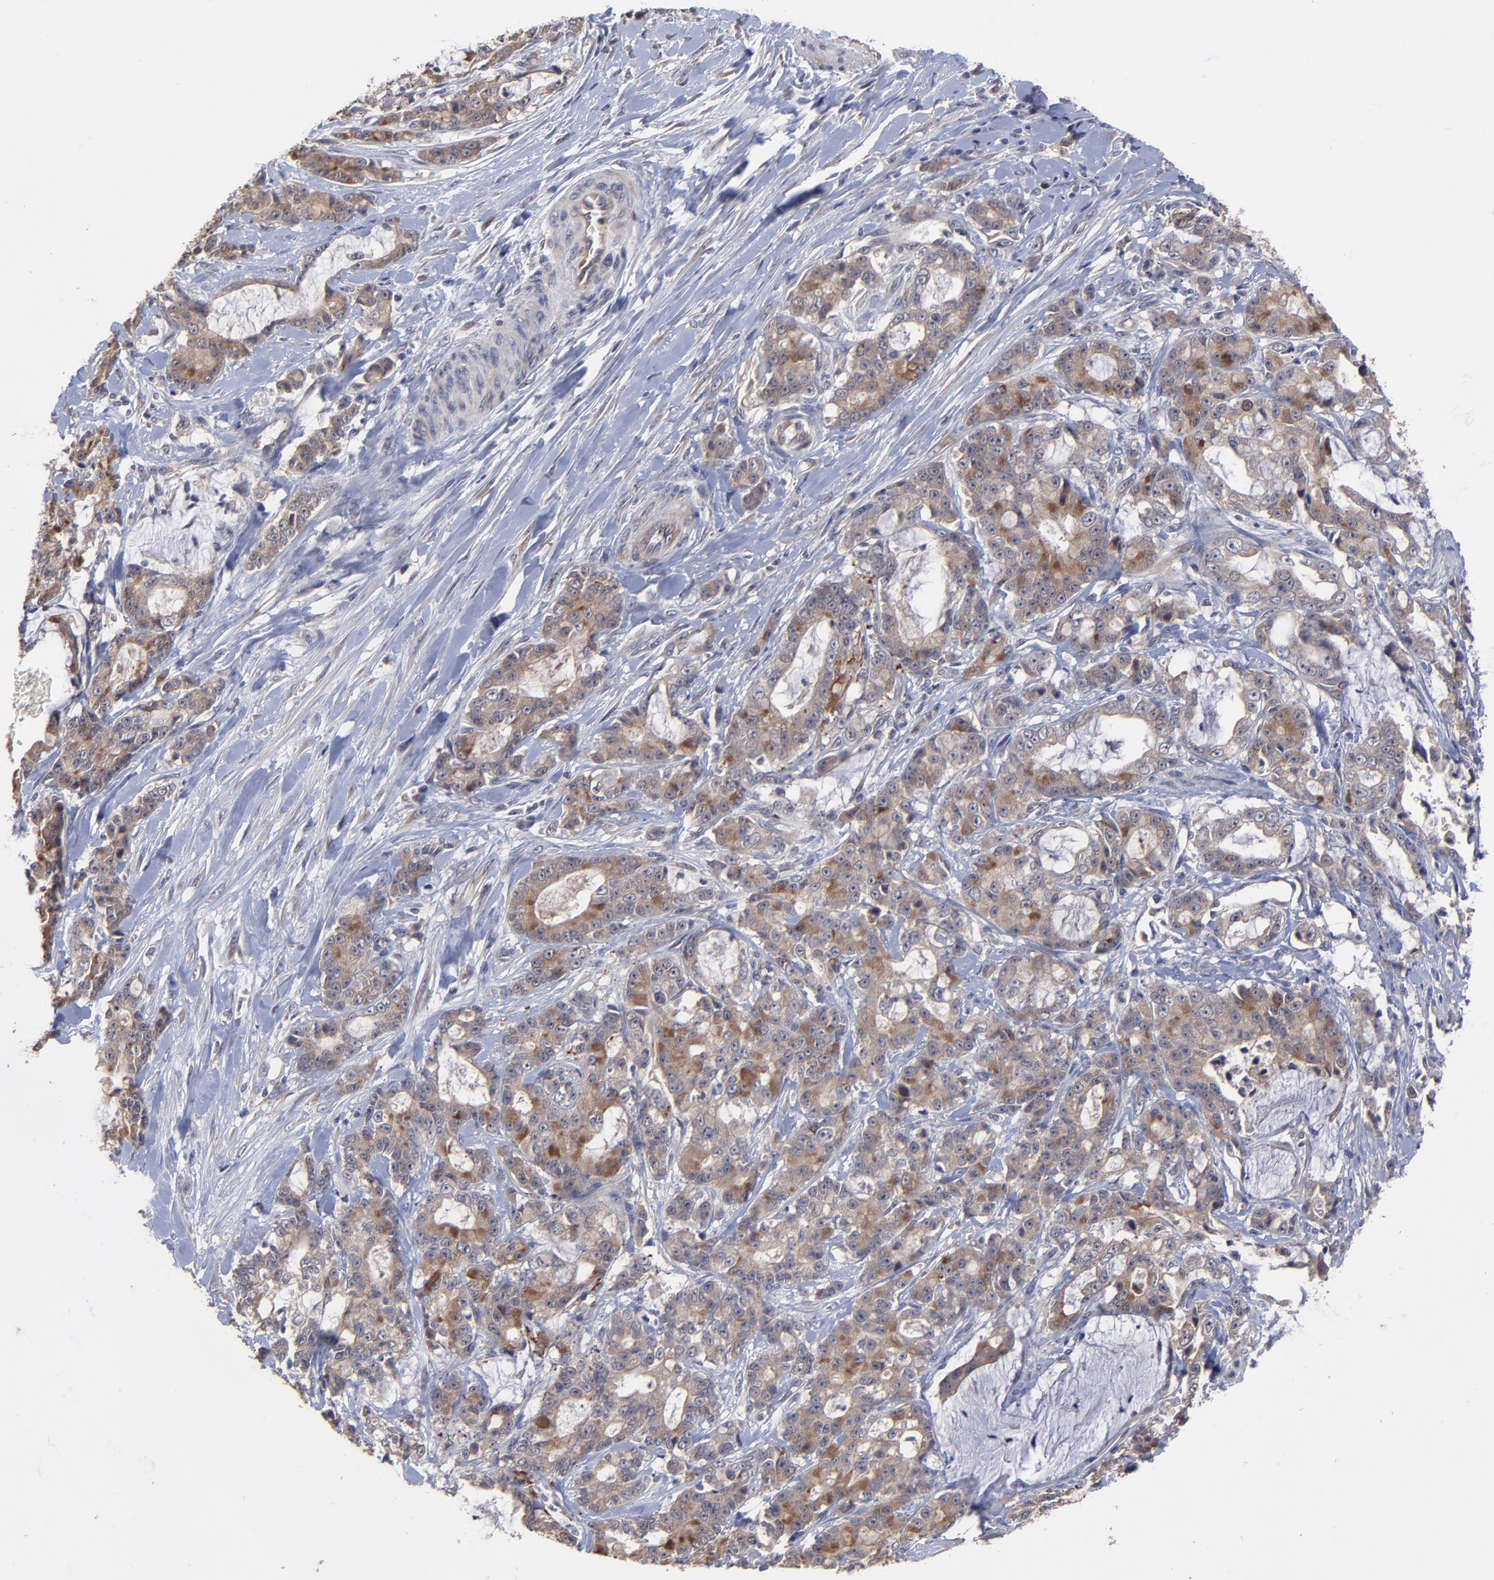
{"staining": {"intensity": "moderate", "quantity": ">75%", "location": "cytoplasmic/membranous"}, "tissue": "pancreatic cancer", "cell_type": "Tumor cells", "image_type": "cancer", "snomed": [{"axis": "morphology", "description": "Adenocarcinoma, NOS"}, {"axis": "topography", "description": "Pancreas"}], "caption": "A brown stain labels moderate cytoplasmic/membranous positivity of a protein in pancreatic cancer (adenocarcinoma) tumor cells.", "gene": "ZNF780B", "patient": {"sex": "female", "age": 73}}